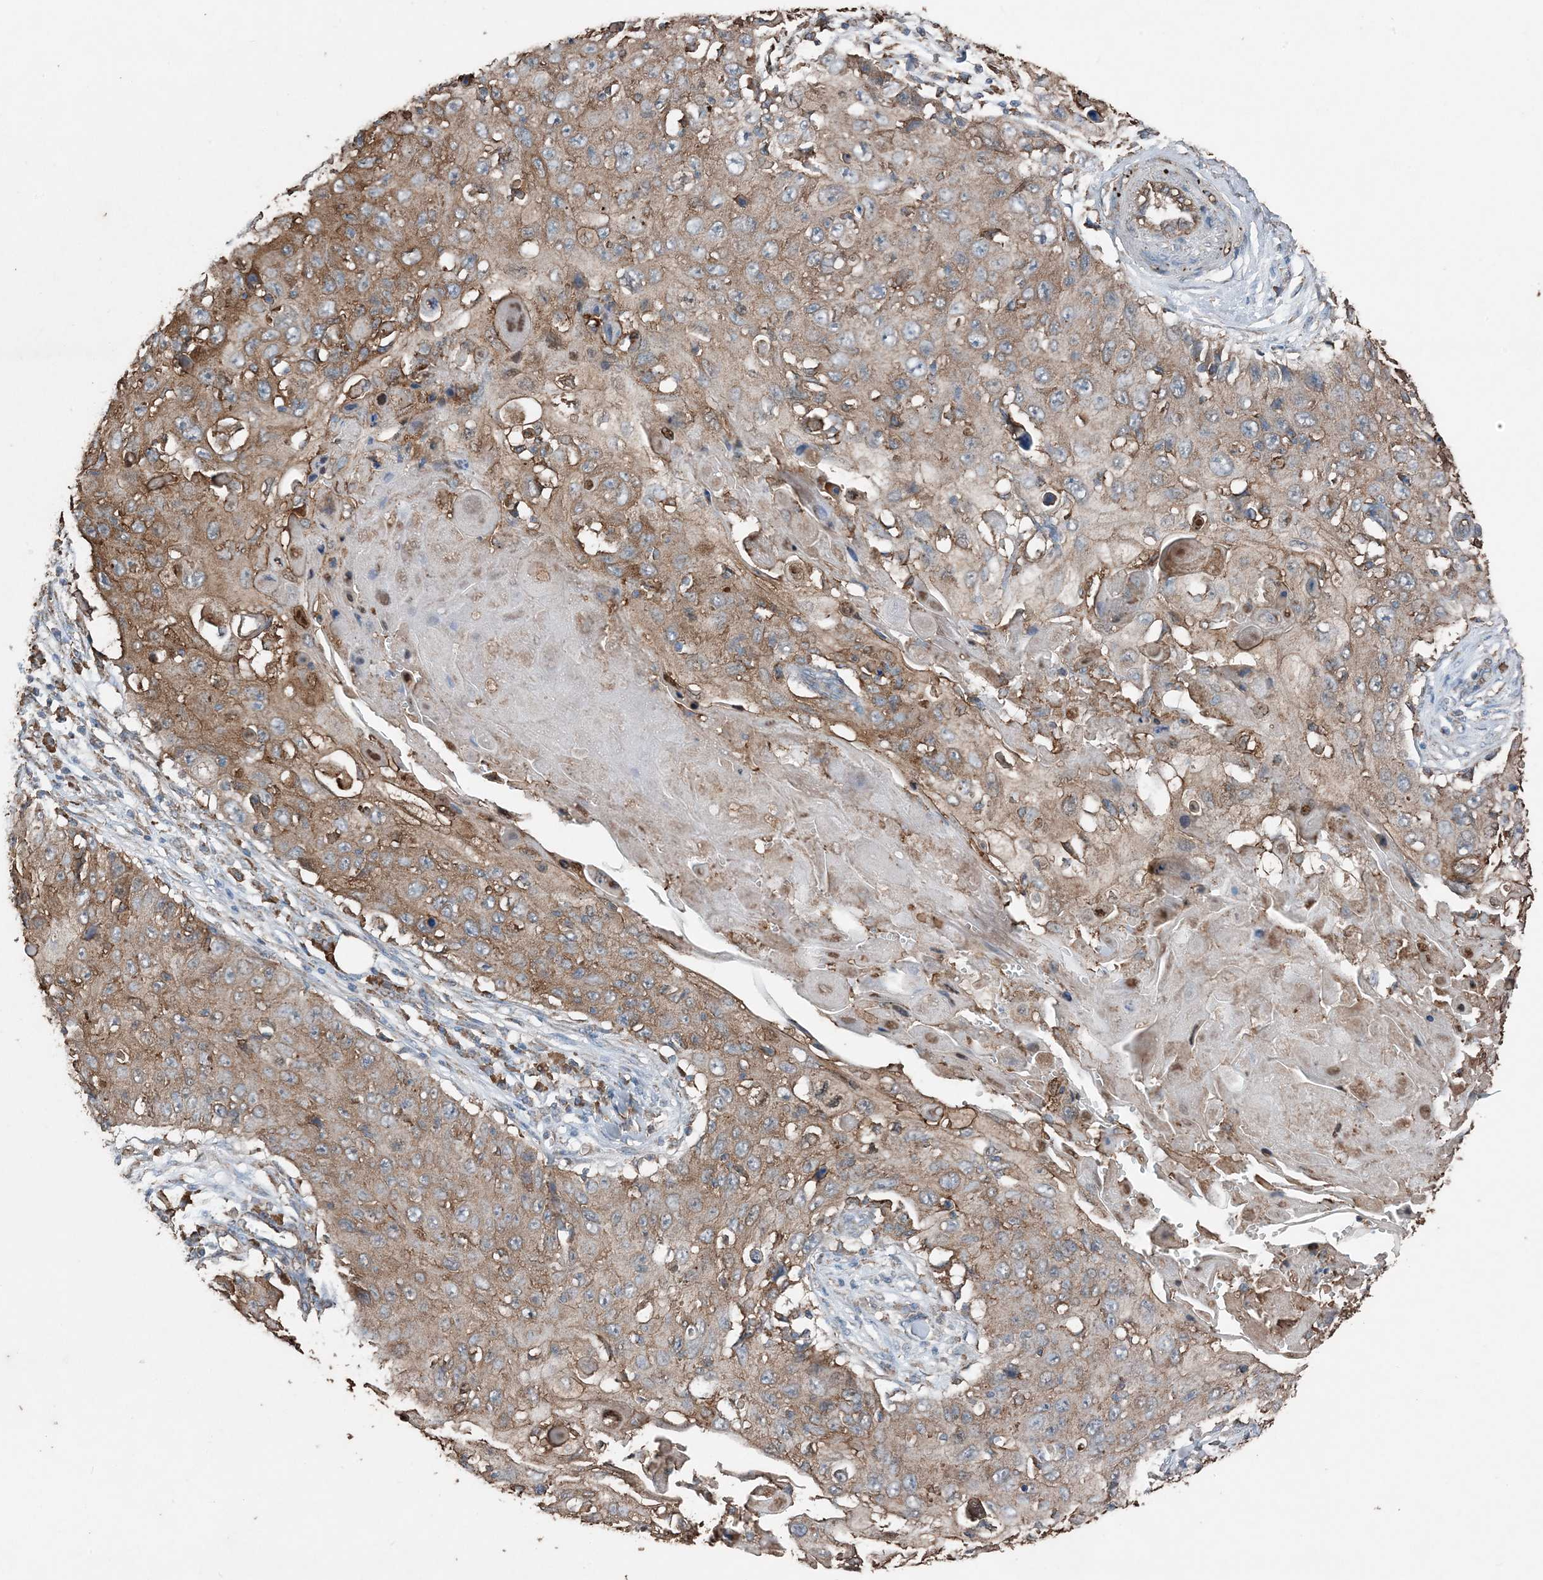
{"staining": {"intensity": "moderate", "quantity": "25%-75%", "location": "cytoplasmic/membranous"}, "tissue": "skin cancer", "cell_type": "Tumor cells", "image_type": "cancer", "snomed": [{"axis": "morphology", "description": "Squamous cell carcinoma, NOS"}, {"axis": "topography", "description": "Skin"}], "caption": "This photomicrograph displays IHC staining of human skin cancer (squamous cell carcinoma), with medium moderate cytoplasmic/membranous expression in approximately 25%-75% of tumor cells.", "gene": "PDIA6", "patient": {"sex": "male", "age": 86}}